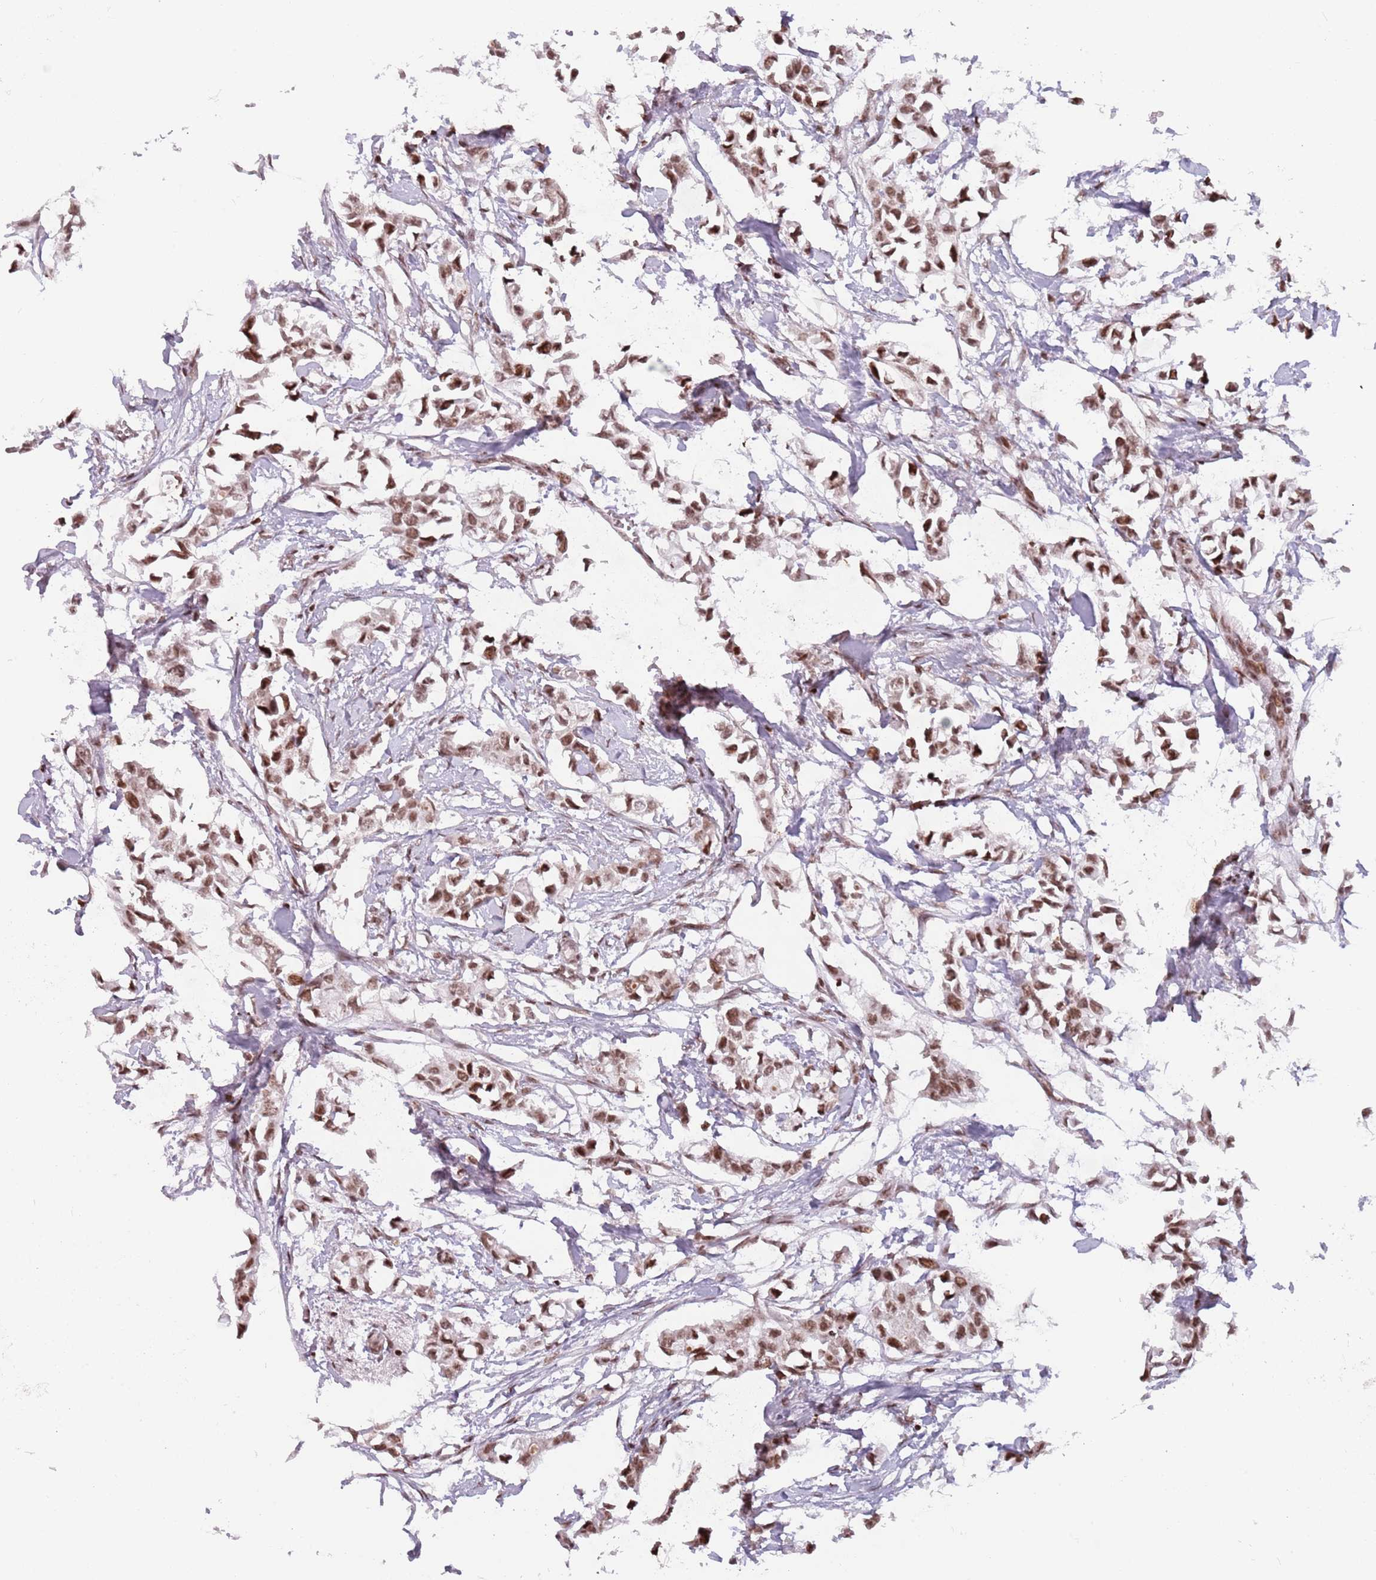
{"staining": {"intensity": "moderate", "quantity": ">75%", "location": "nuclear"}, "tissue": "breast cancer", "cell_type": "Tumor cells", "image_type": "cancer", "snomed": [{"axis": "morphology", "description": "Duct carcinoma"}, {"axis": "topography", "description": "Breast"}], "caption": "A high-resolution histopathology image shows IHC staining of infiltrating ductal carcinoma (breast), which displays moderate nuclear expression in about >75% of tumor cells.", "gene": "SH3RF3", "patient": {"sex": "female", "age": 41}}